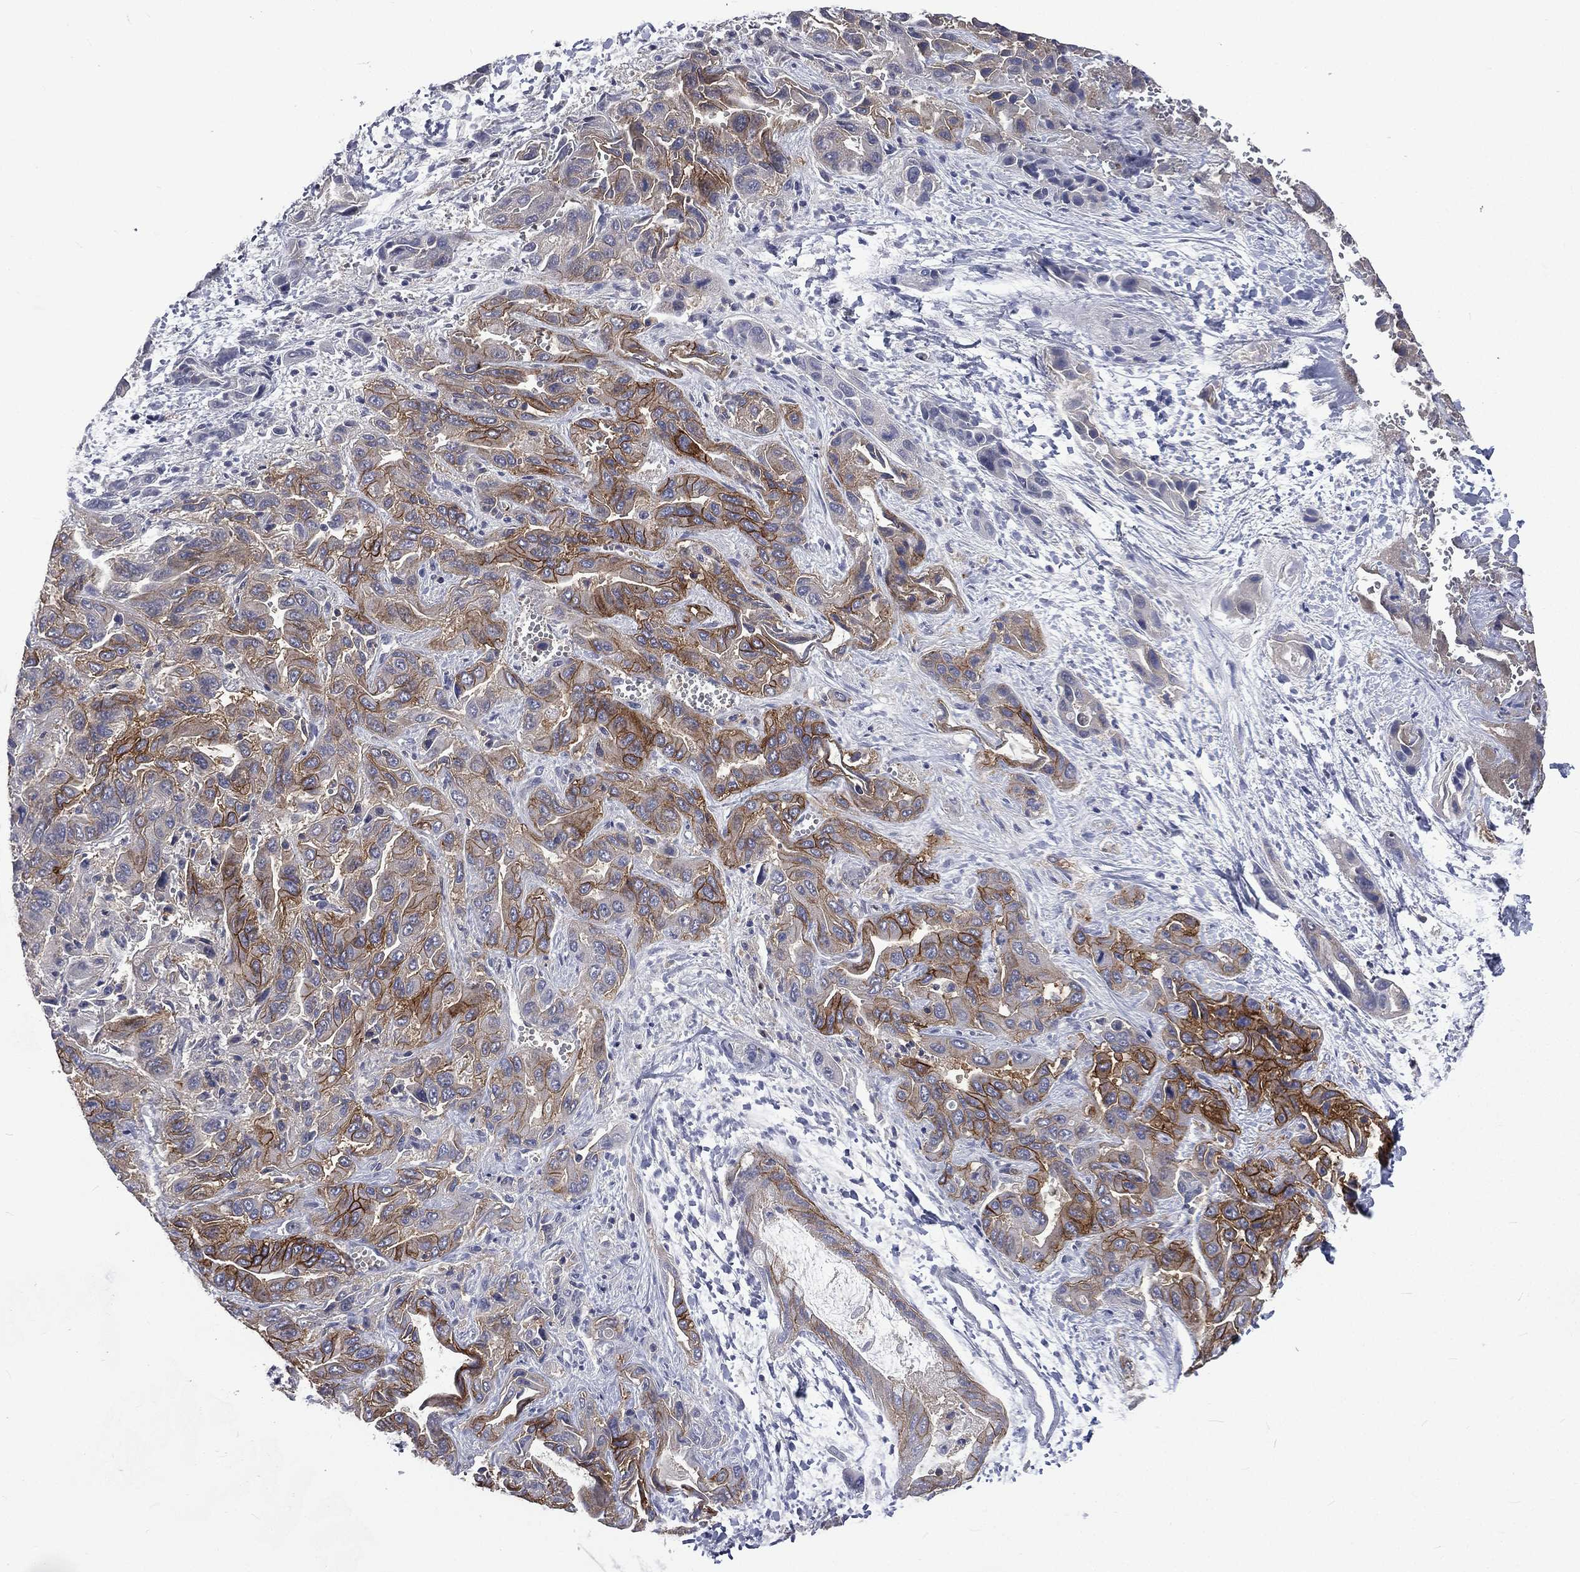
{"staining": {"intensity": "strong", "quantity": "<25%", "location": "cytoplasmic/membranous"}, "tissue": "liver cancer", "cell_type": "Tumor cells", "image_type": "cancer", "snomed": [{"axis": "morphology", "description": "Cholangiocarcinoma"}, {"axis": "topography", "description": "Liver"}], "caption": "Brown immunohistochemical staining in human liver cancer shows strong cytoplasmic/membranous expression in approximately <25% of tumor cells. The staining is performed using DAB brown chromogen to label protein expression. The nuclei are counter-stained blue using hematoxylin.", "gene": "CA12", "patient": {"sex": "female", "age": 52}}